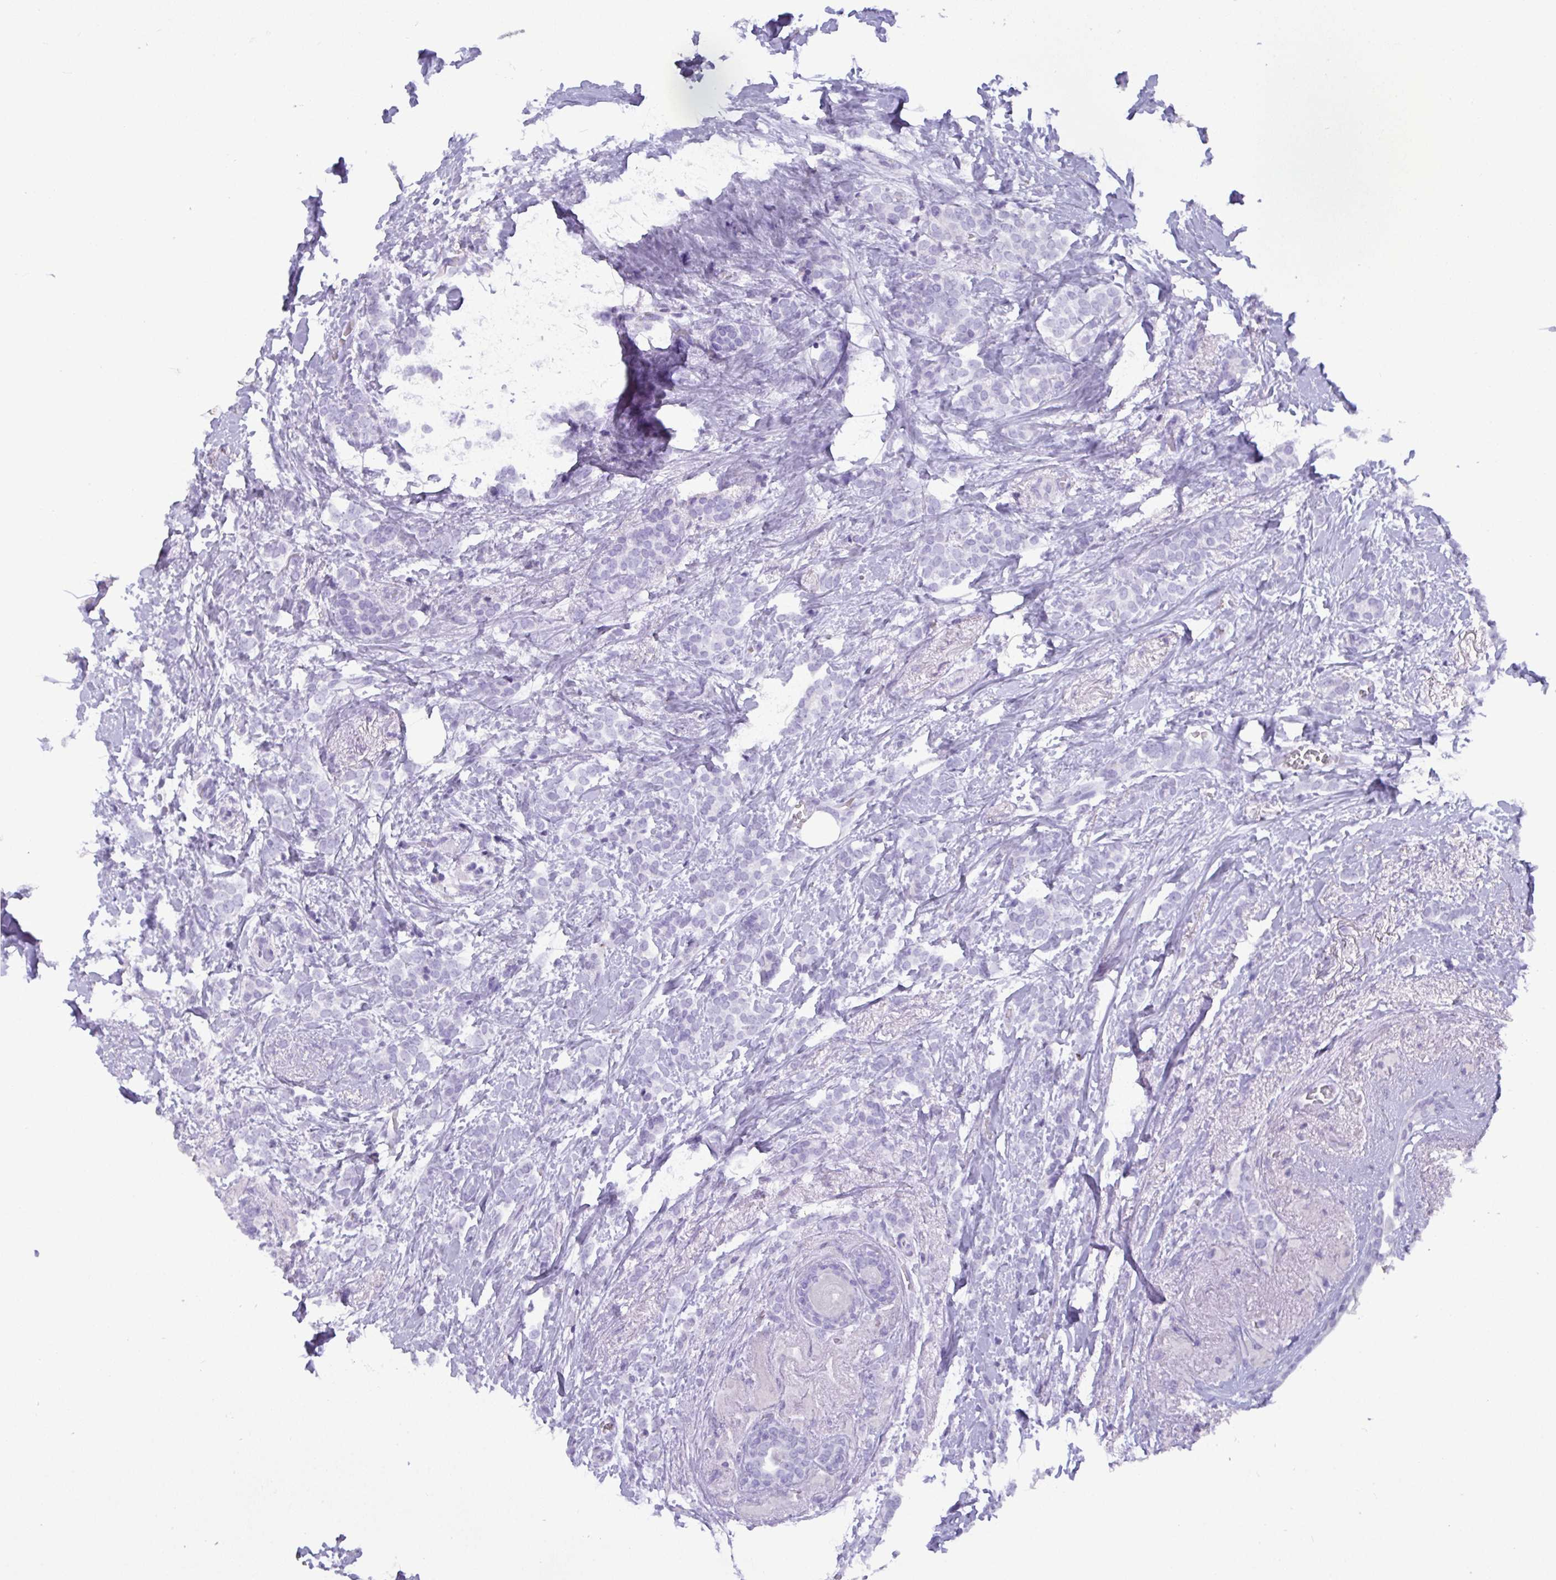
{"staining": {"intensity": "negative", "quantity": "none", "location": "none"}, "tissue": "breast cancer", "cell_type": "Tumor cells", "image_type": "cancer", "snomed": [{"axis": "morphology", "description": "Normal tissue, NOS"}, {"axis": "morphology", "description": "Duct carcinoma"}, {"axis": "topography", "description": "Breast"}], "caption": "The photomicrograph exhibits no staining of tumor cells in invasive ductal carcinoma (breast).", "gene": "C4orf33", "patient": {"sex": "female", "age": 77}}